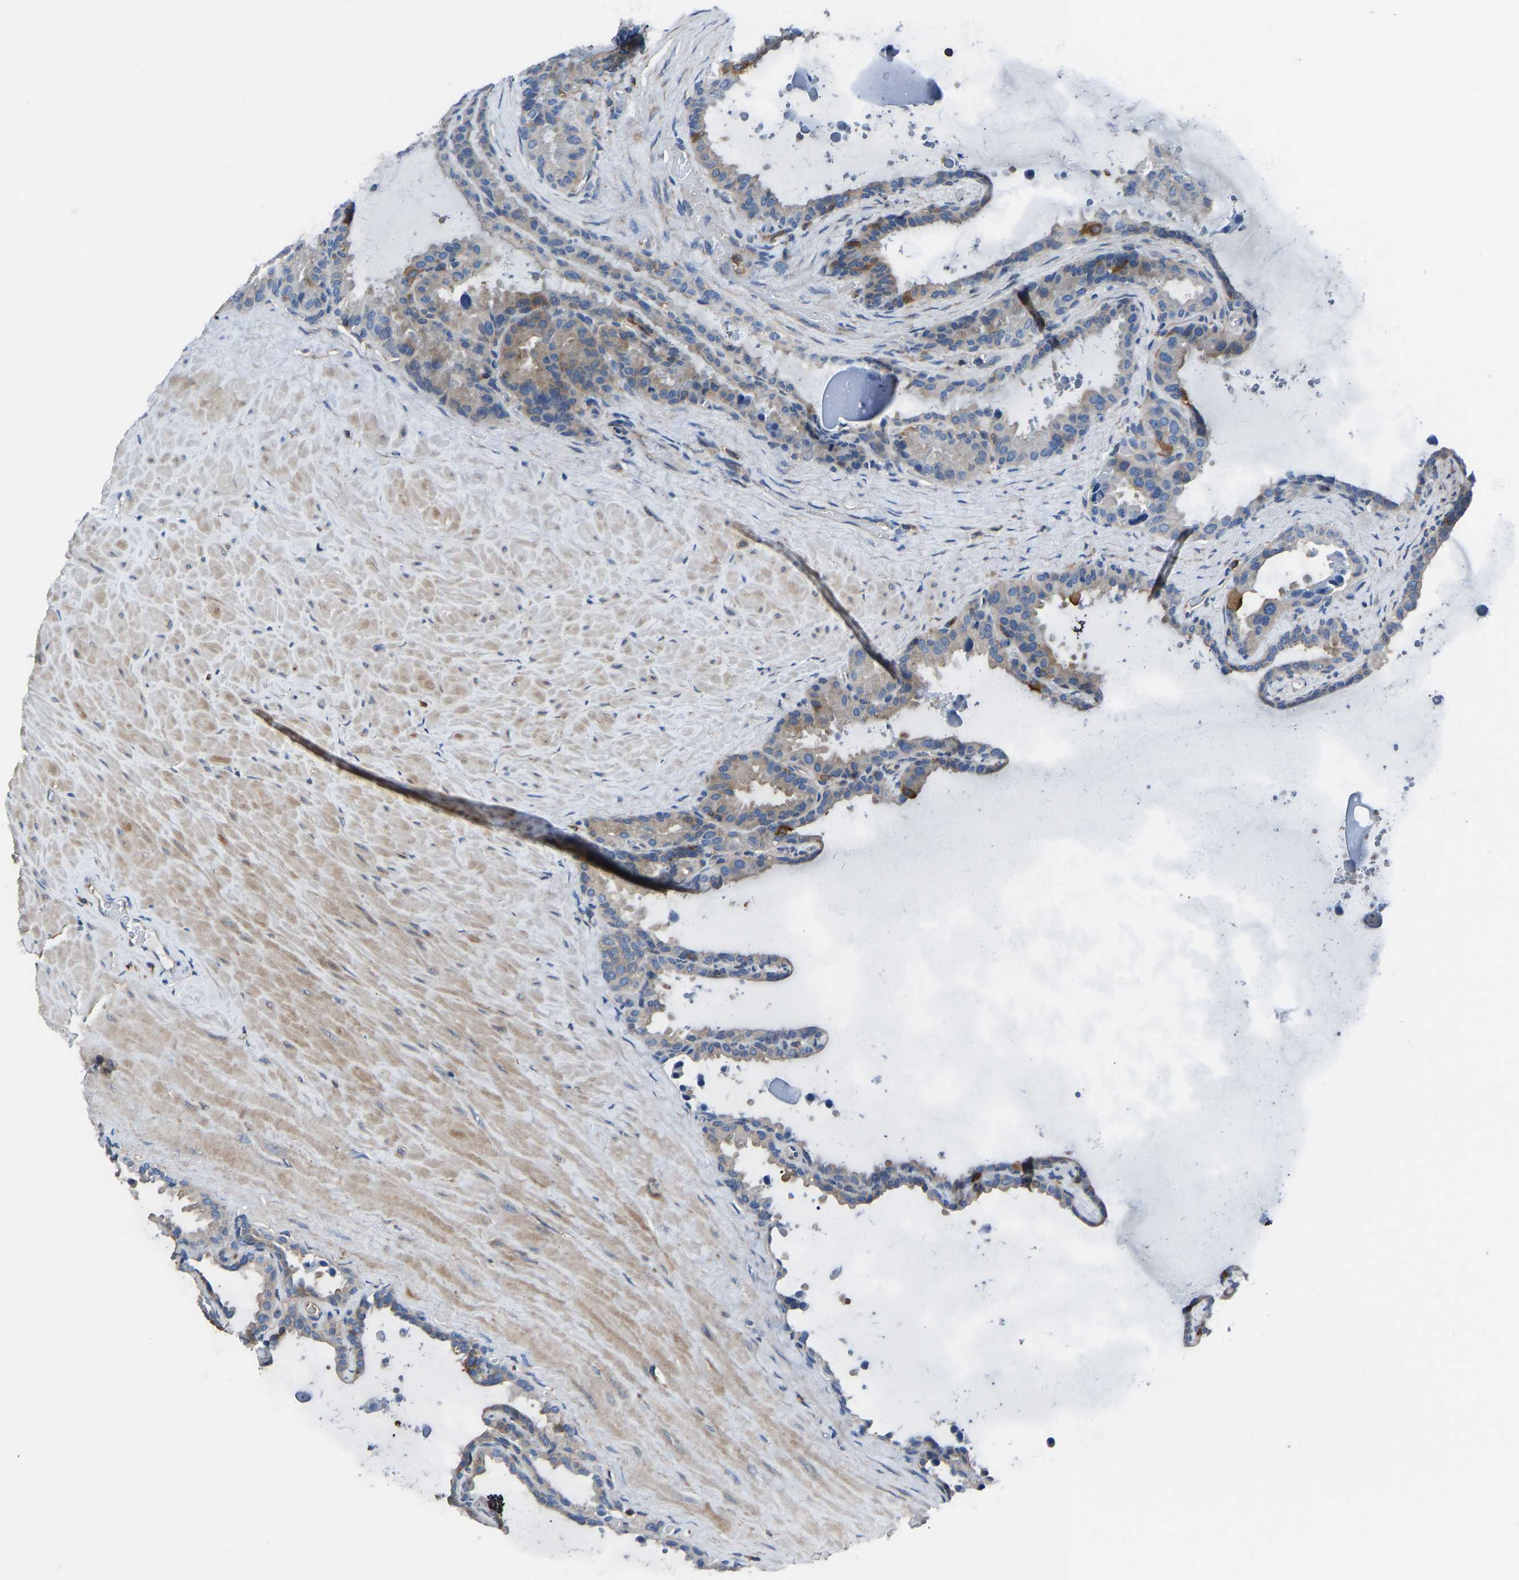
{"staining": {"intensity": "weak", "quantity": ">75%", "location": "cytoplasmic/membranous"}, "tissue": "seminal vesicle", "cell_type": "Glandular cells", "image_type": "normal", "snomed": [{"axis": "morphology", "description": "Normal tissue, NOS"}, {"axis": "topography", "description": "Seminal veicle"}], "caption": "Protein staining reveals weak cytoplasmic/membranous positivity in approximately >75% of glandular cells in benign seminal vesicle. (IHC, brightfield microscopy, high magnification).", "gene": "PRKAR1A", "patient": {"sex": "male", "age": 46}}